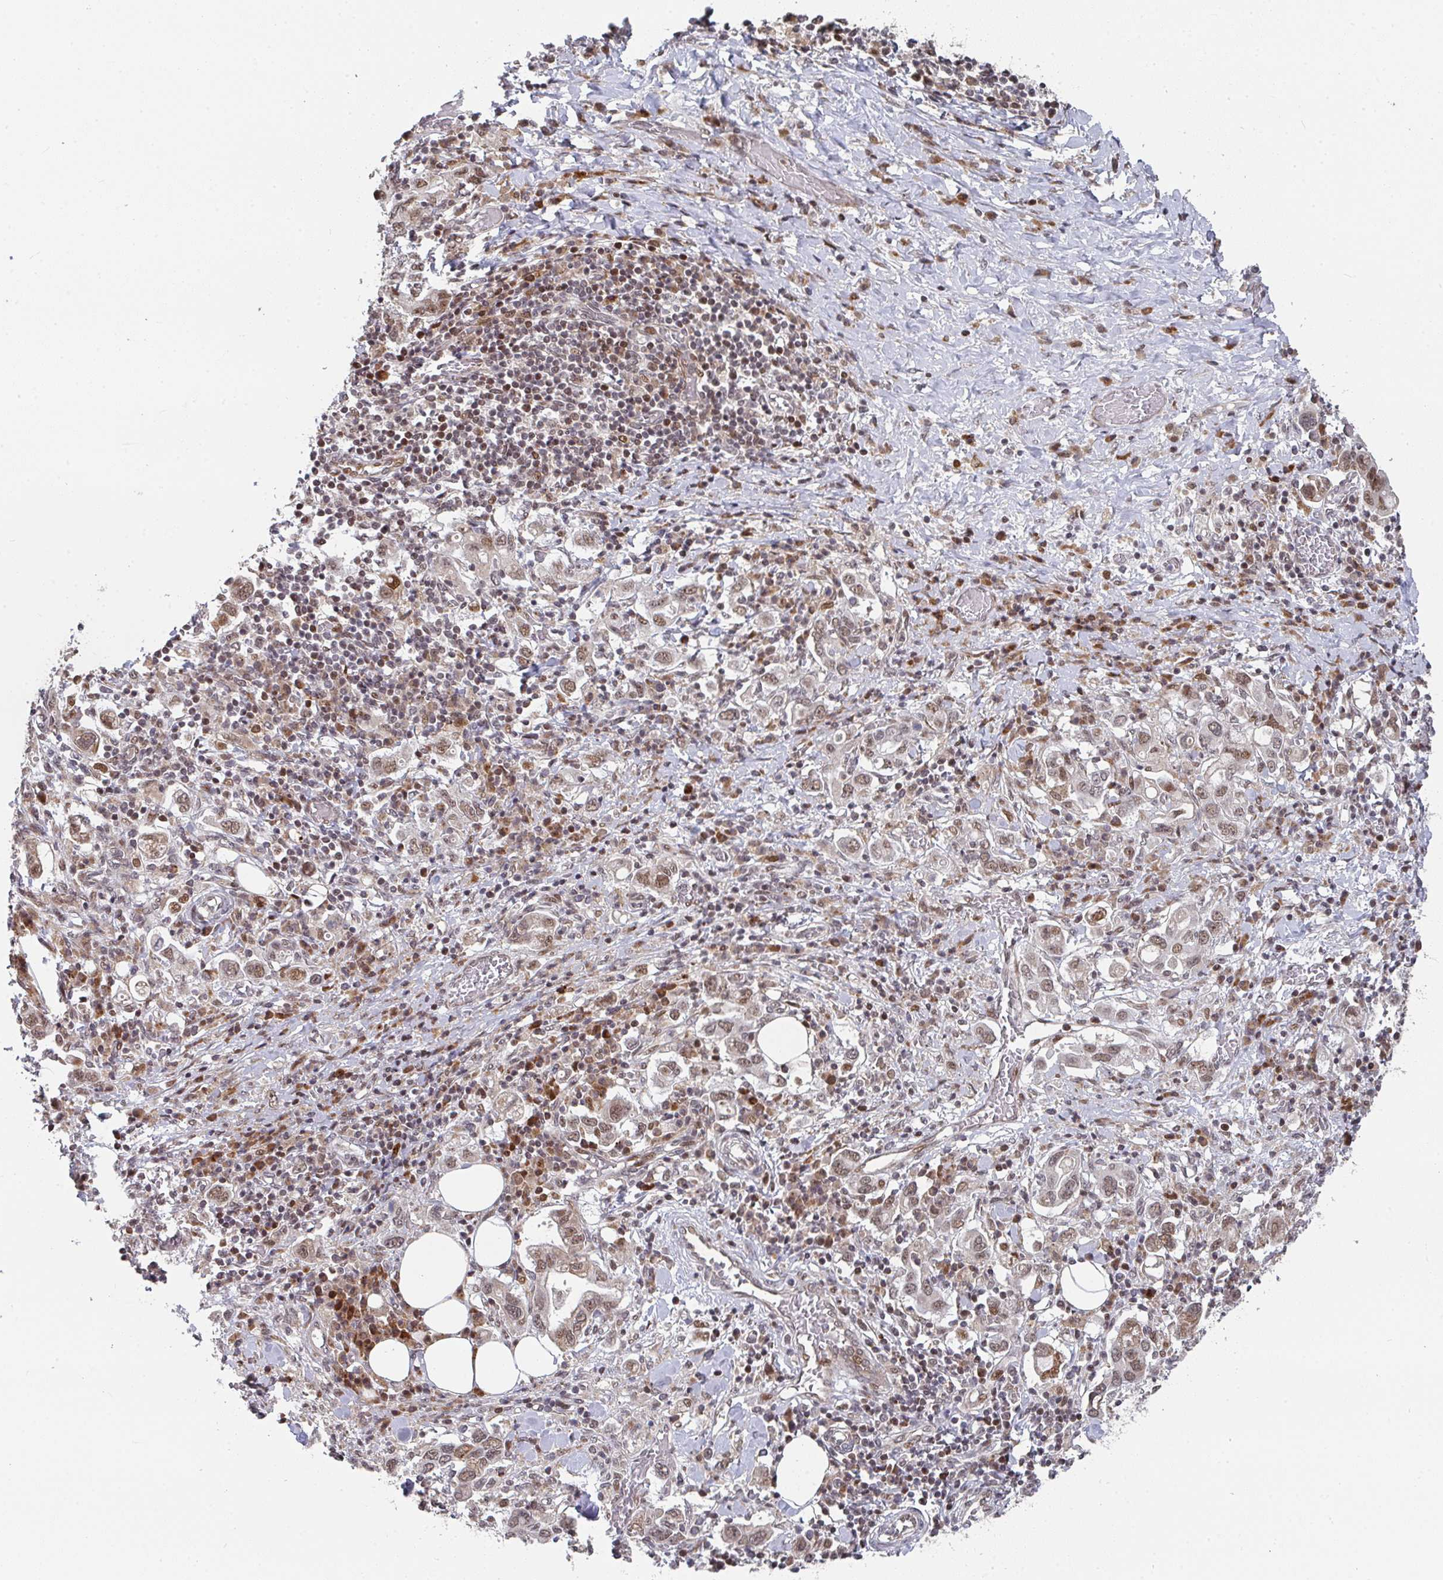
{"staining": {"intensity": "moderate", "quantity": ">75%", "location": "nuclear"}, "tissue": "stomach cancer", "cell_type": "Tumor cells", "image_type": "cancer", "snomed": [{"axis": "morphology", "description": "Adenocarcinoma, NOS"}, {"axis": "topography", "description": "Stomach, upper"}, {"axis": "topography", "description": "Stomach"}], "caption": "Stomach cancer (adenocarcinoma) tissue exhibits moderate nuclear positivity in about >75% of tumor cells, visualized by immunohistochemistry.", "gene": "RBBP5", "patient": {"sex": "male", "age": 62}}